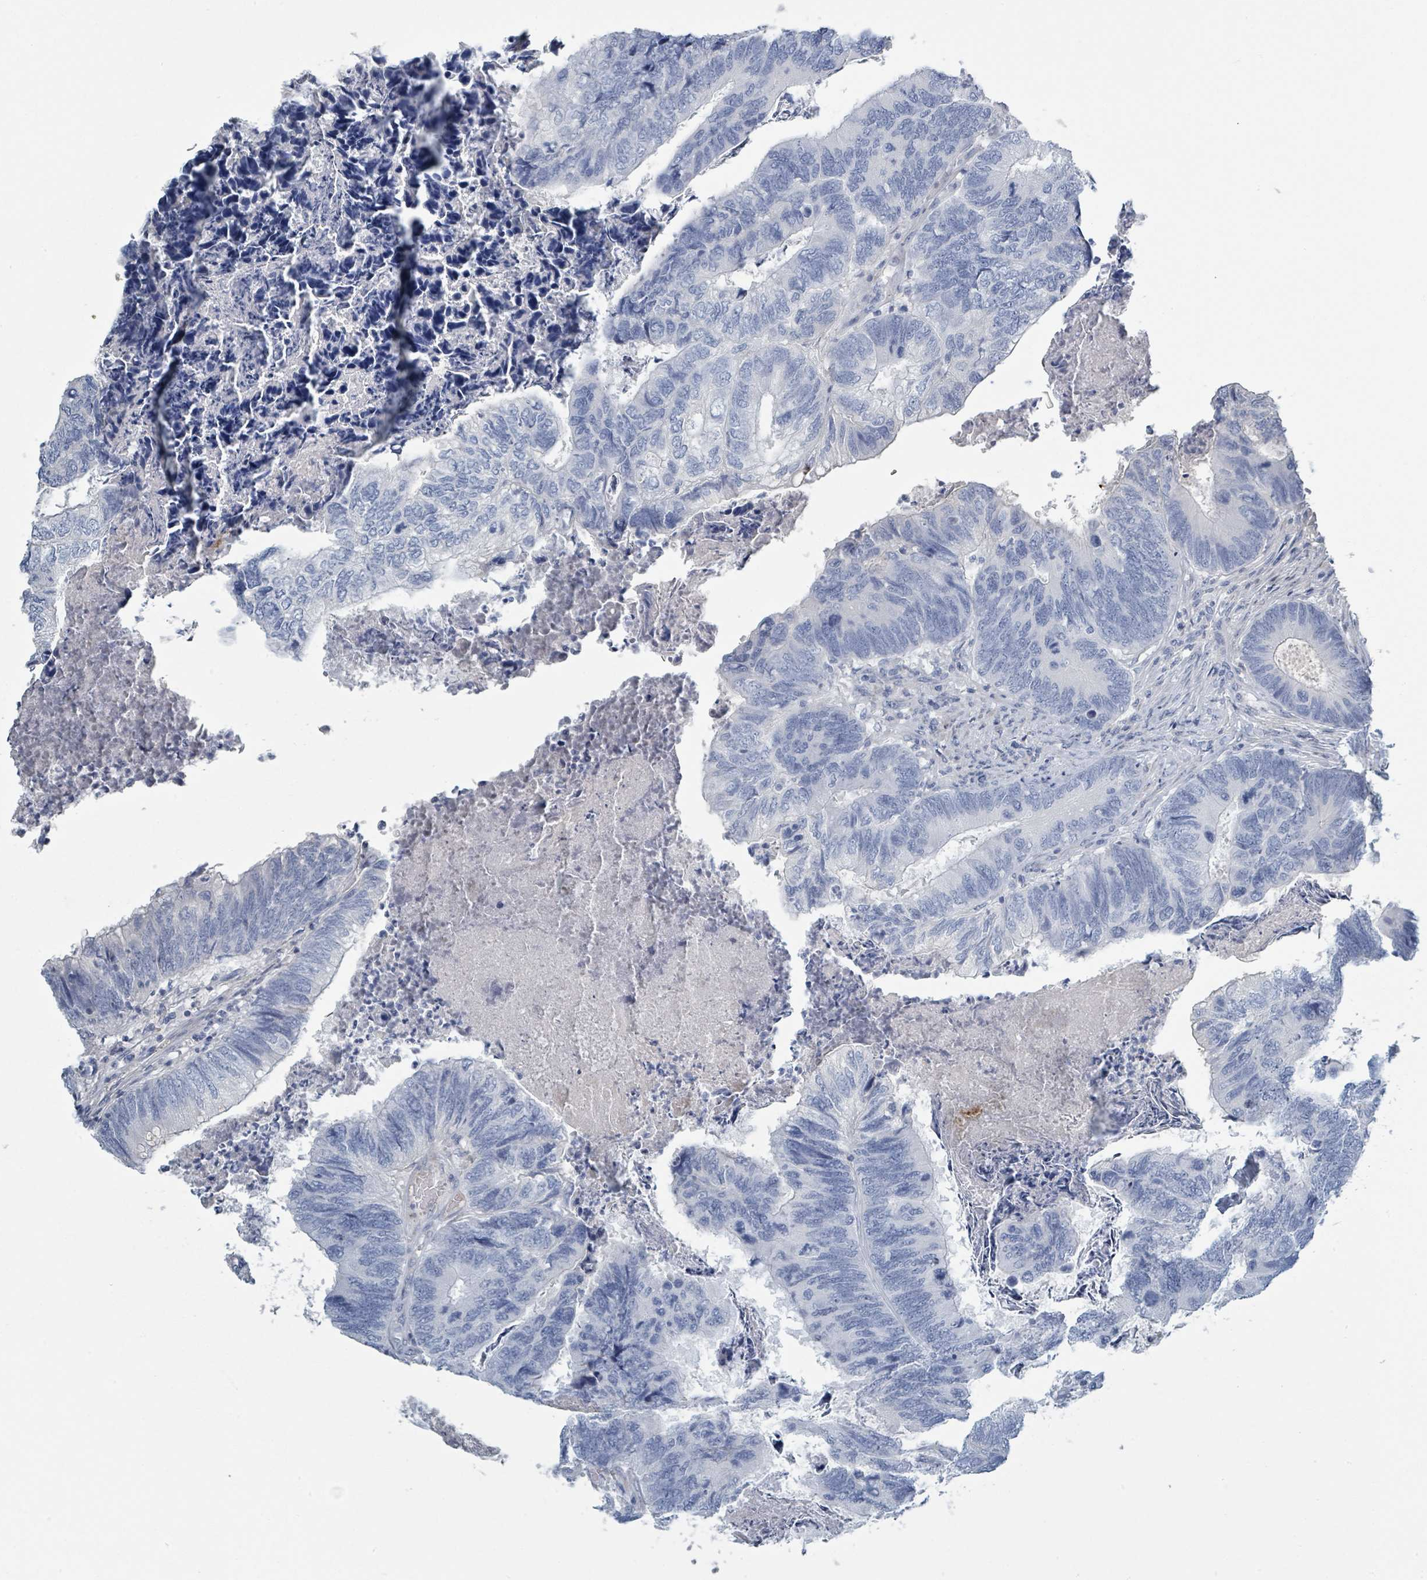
{"staining": {"intensity": "negative", "quantity": "none", "location": "none"}, "tissue": "colorectal cancer", "cell_type": "Tumor cells", "image_type": "cancer", "snomed": [{"axis": "morphology", "description": "Adenocarcinoma, NOS"}, {"axis": "topography", "description": "Colon"}], "caption": "The micrograph shows no significant positivity in tumor cells of adenocarcinoma (colorectal).", "gene": "RAB33B", "patient": {"sex": "female", "age": 67}}